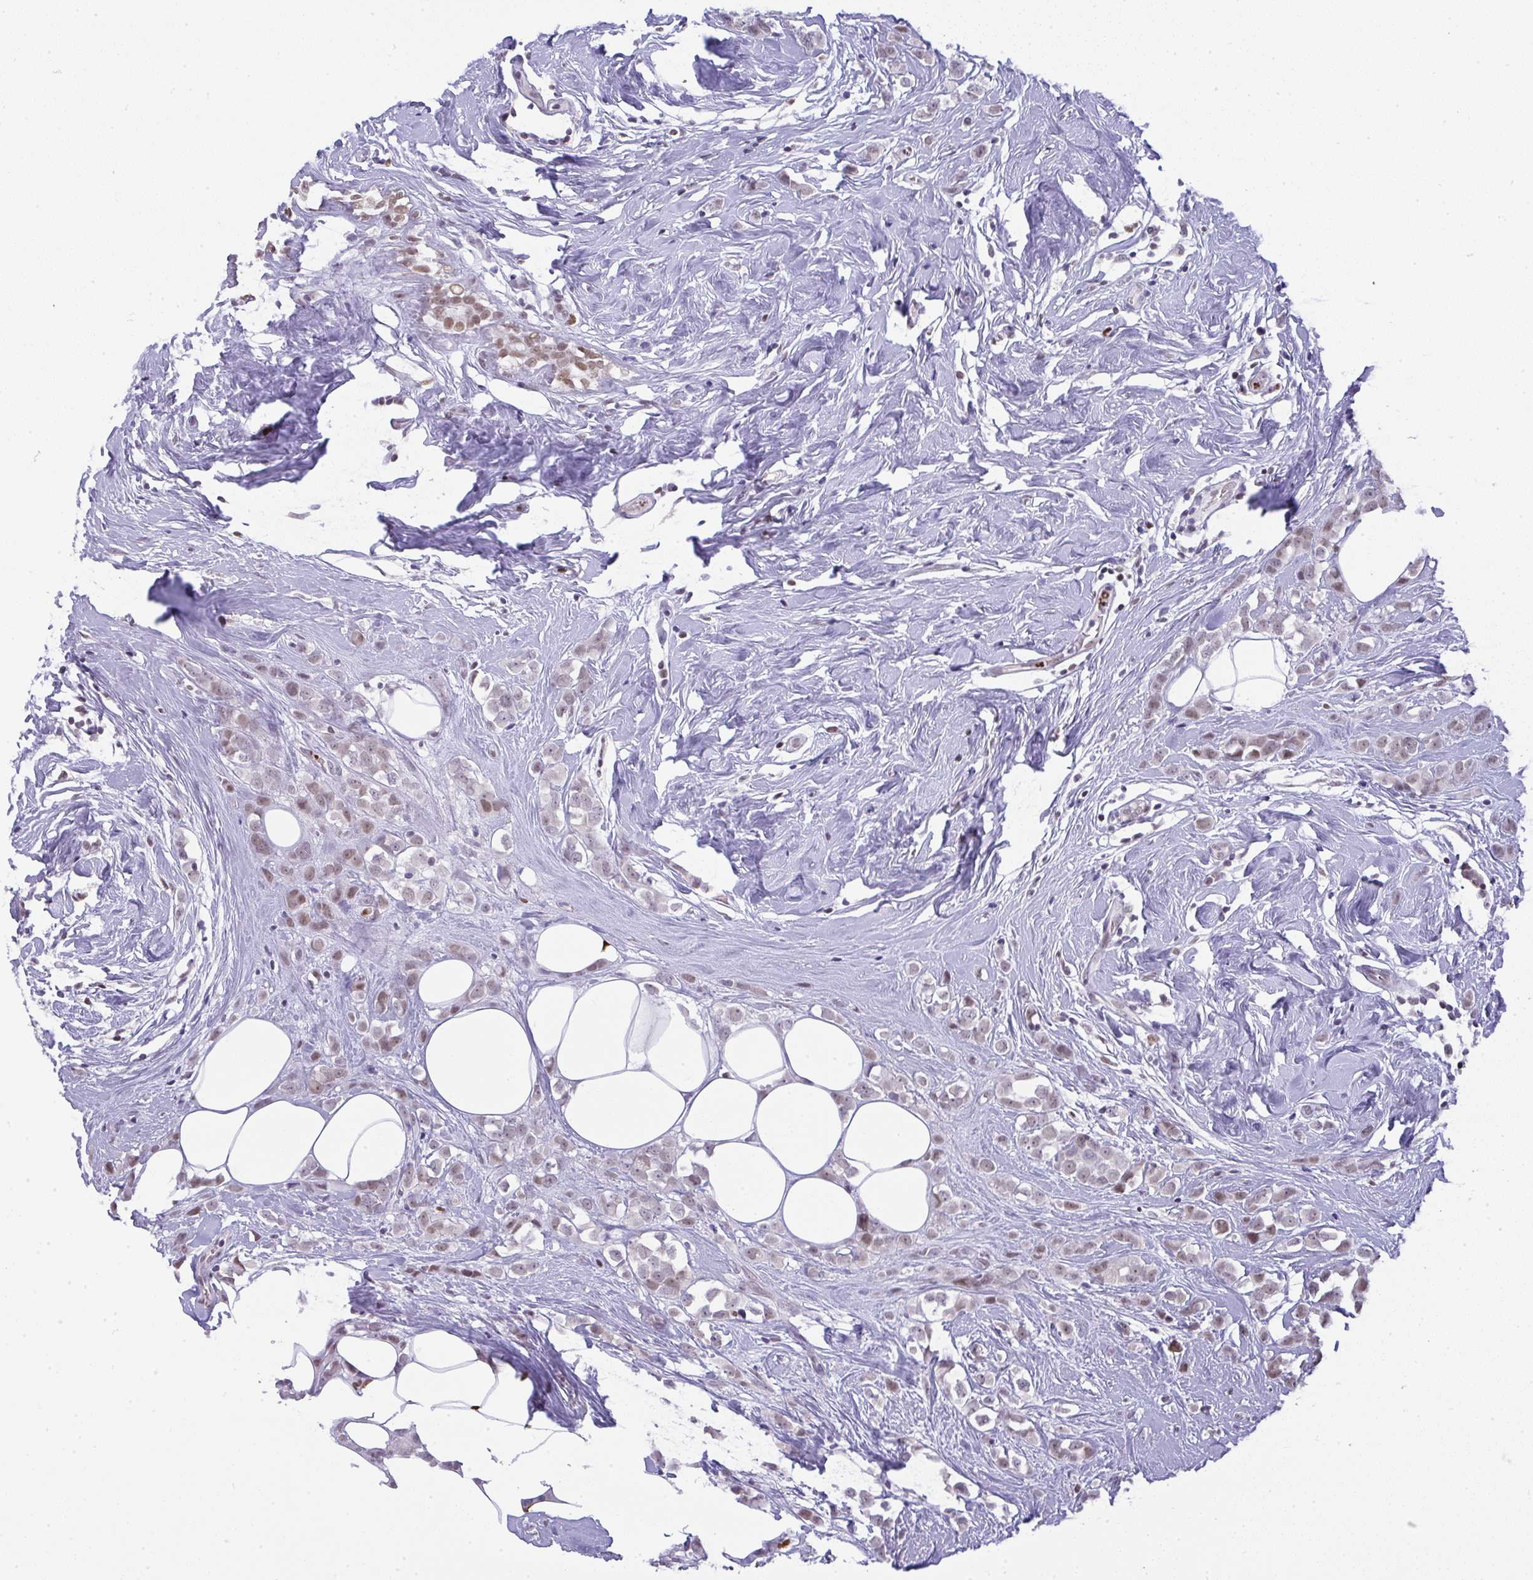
{"staining": {"intensity": "weak", "quantity": ">75%", "location": "nuclear"}, "tissue": "breast cancer", "cell_type": "Tumor cells", "image_type": "cancer", "snomed": [{"axis": "morphology", "description": "Duct carcinoma"}, {"axis": "topography", "description": "Breast"}], "caption": "The immunohistochemical stain highlights weak nuclear expression in tumor cells of breast intraductal carcinoma tissue. The protein of interest is stained brown, and the nuclei are stained in blue (DAB IHC with brightfield microscopy, high magnification).", "gene": "BBX", "patient": {"sex": "female", "age": 80}}